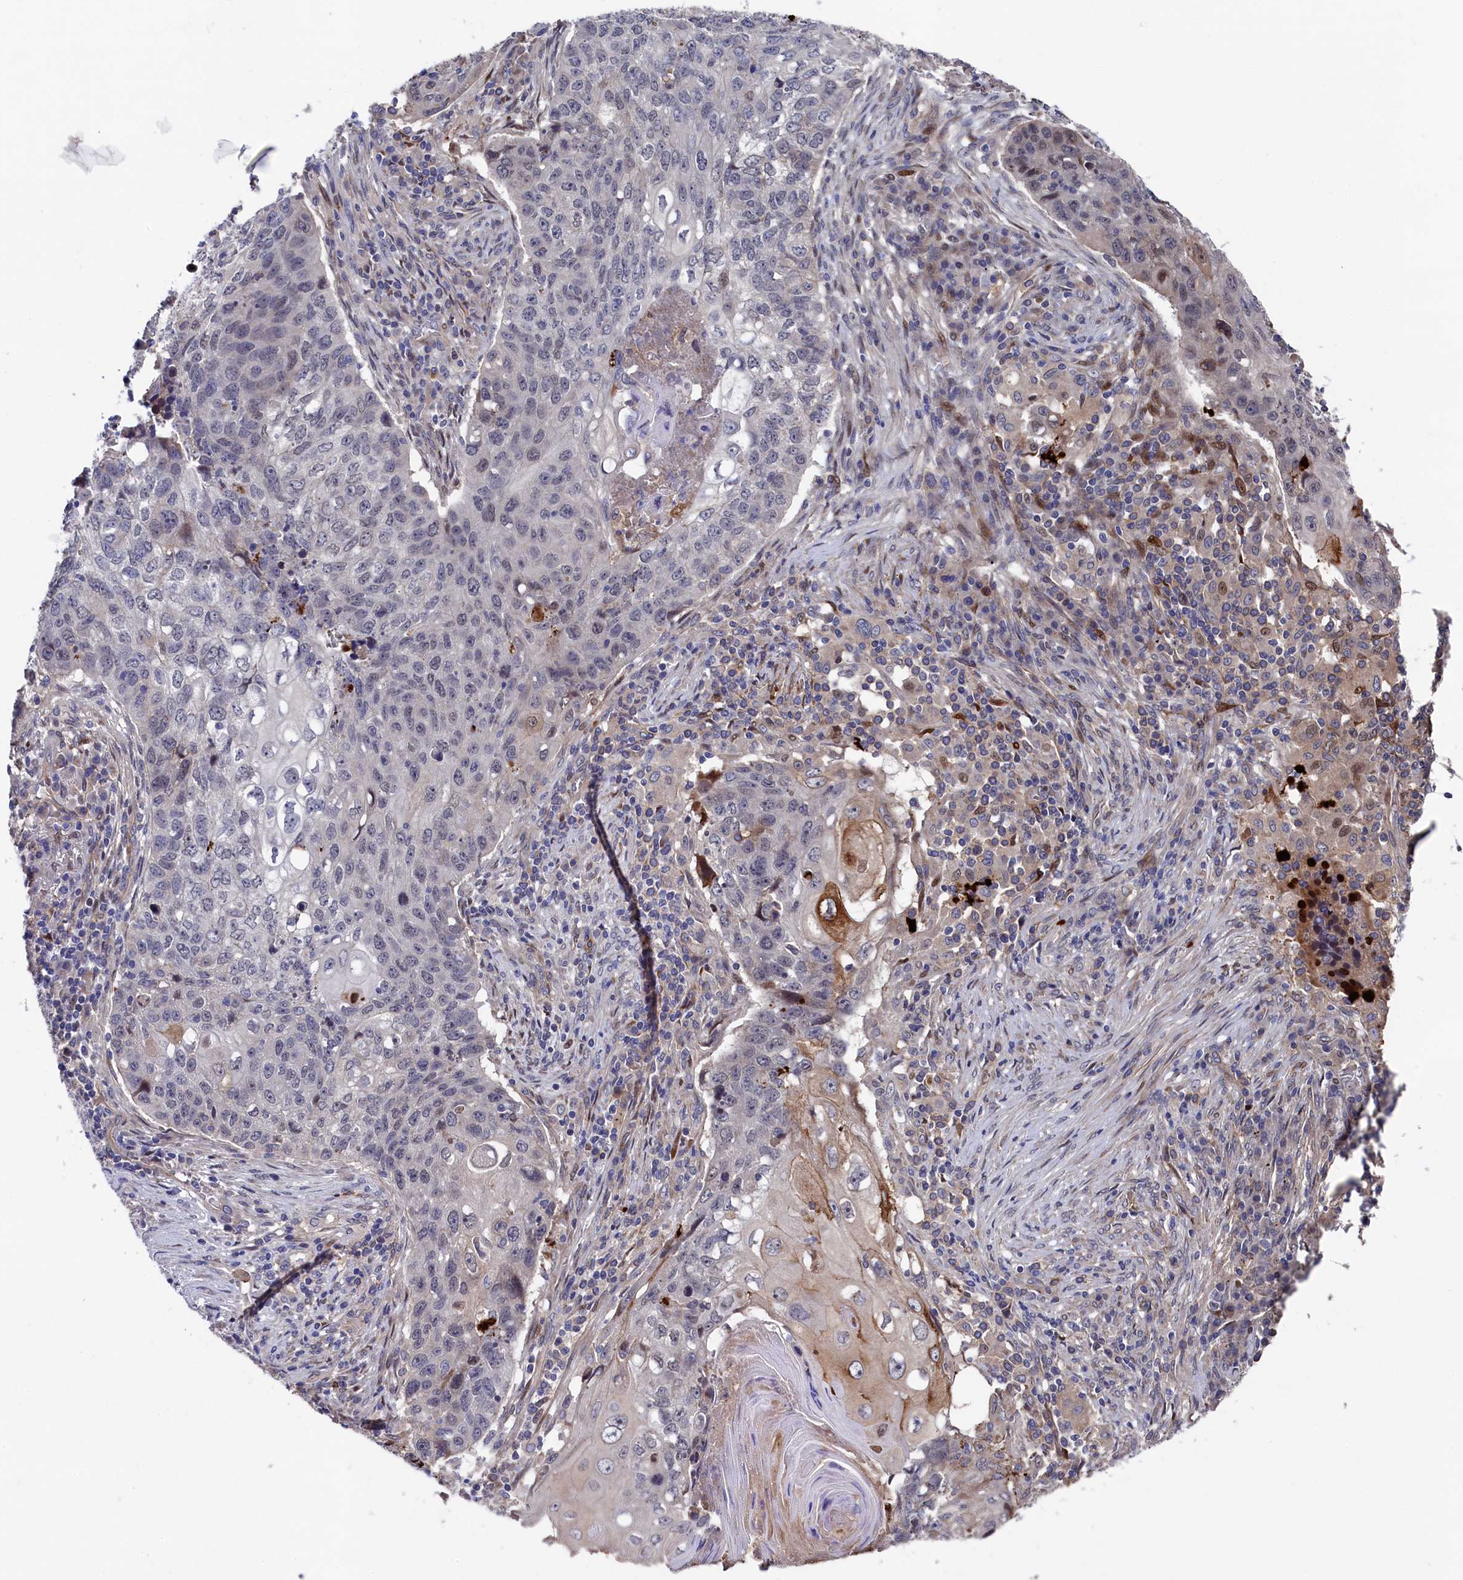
{"staining": {"intensity": "negative", "quantity": "none", "location": "none"}, "tissue": "lung cancer", "cell_type": "Tumor cells", "image_type": "cancer", "snomed": [{"axis": "morphology", "description": "Squamous cell carcinoma, NOS"}, {"axis": "topography", "description": "Lung"}], "caption": "Immunohistochemistry (IHC) photomicrograph of neoplastic tissue: squamous cell carcinoma (lung) stained with DAB demonstrates no significant protein staining in tumor cells. Nuclei are stained in blue.", "gene": "ZNF891", "patient": {"sex": "female", "age": 63}}